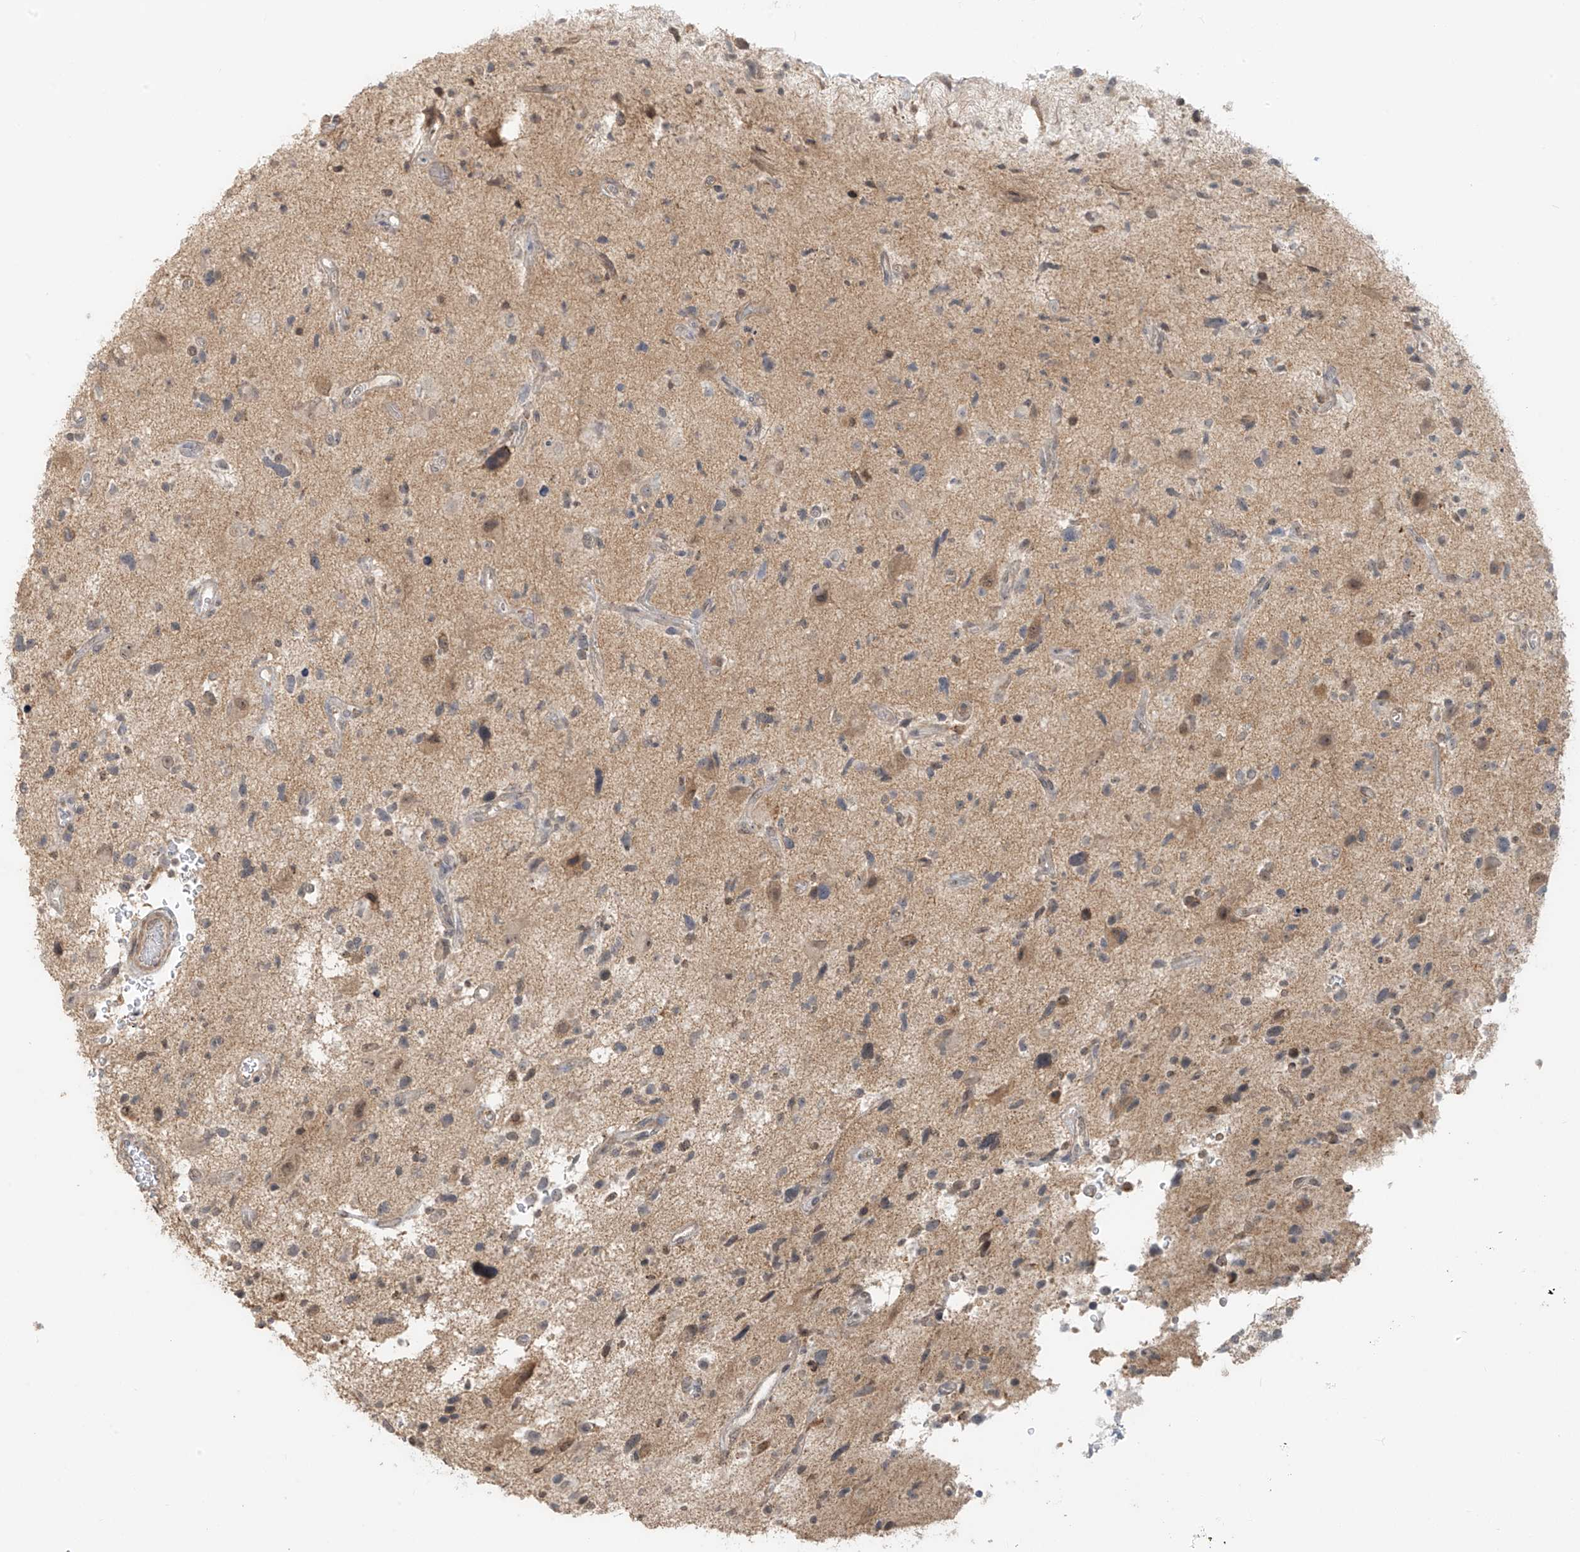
{"staining": {"intensity": "negative", "quantity": "none", "location": "none"}, "tissue": "glioma", "cell_type": "Tumor cells", "image_type": "cancer", "snomed": [{"axis": "morphology", "description": "Glioma, malignant, High grade"}, {"axis": "topography", "description": "Brain"}], "caption": "High-grade glioma (malignant) was stained to show a protein in brown. There is no significant positivity in tumor cells.", "gene": "ABCD1", "patient": {"sex": "male", "age": 33}}